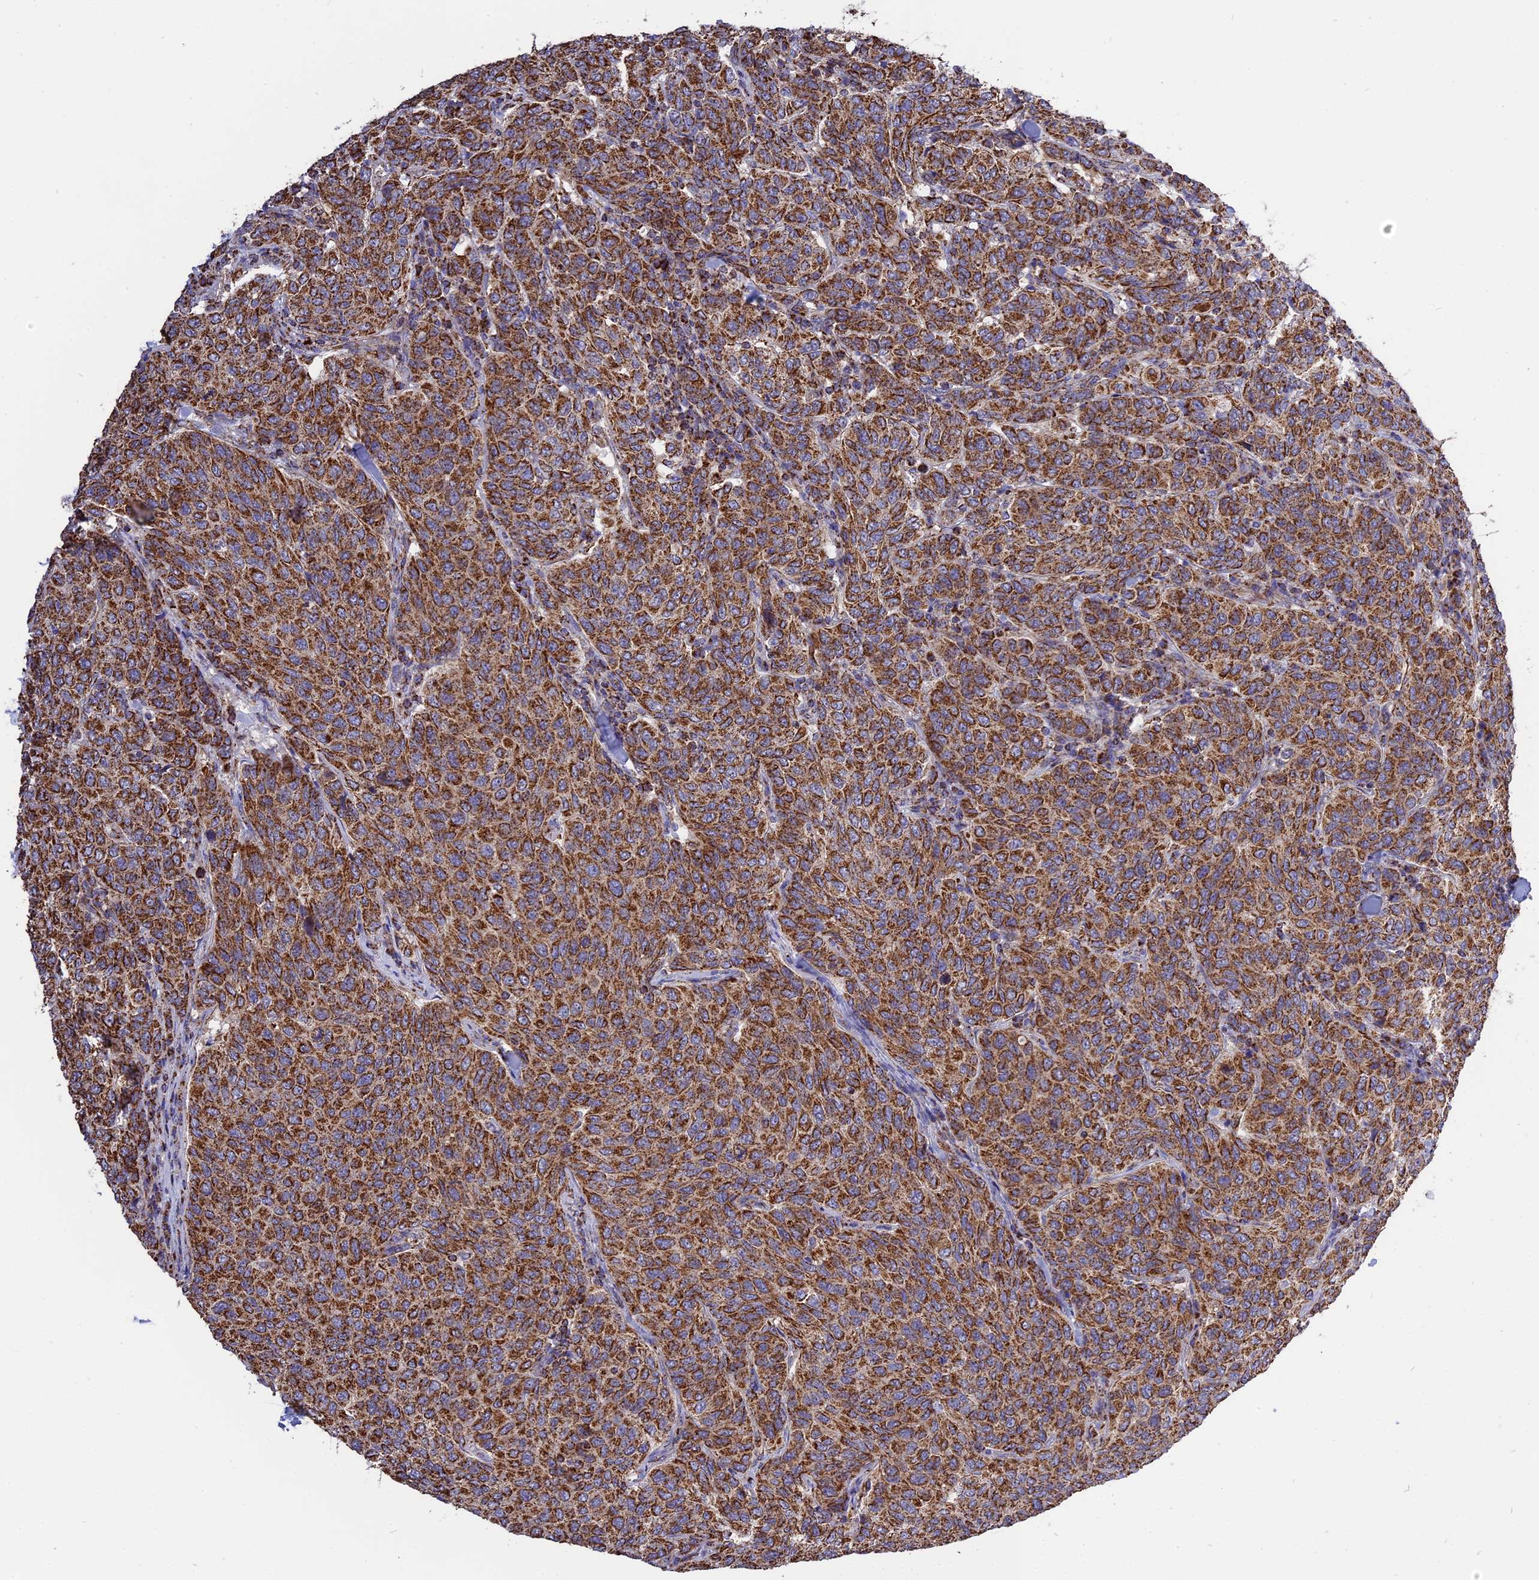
{"staining": {"intensity": "strong", "quantity": ">75%", "location": "cytoplasmic/membranous"}, "tissue": "breast cancer", "cell_type": "Tumor cells", "image_type": "cancer", "snomed": [{"axis": "morphology", "description": "Duct carcinoma"}, {"axis": "topography", "description": "Breast"}], "caption": "Brown immunohistochemical staining in invasive ductal carcinoma (breast) shows strong cytoplasmic/membranous positivity in about >75% of tumor cells.", "gene": "TTC4", "patient": {"sex": "female", "age": 55}}